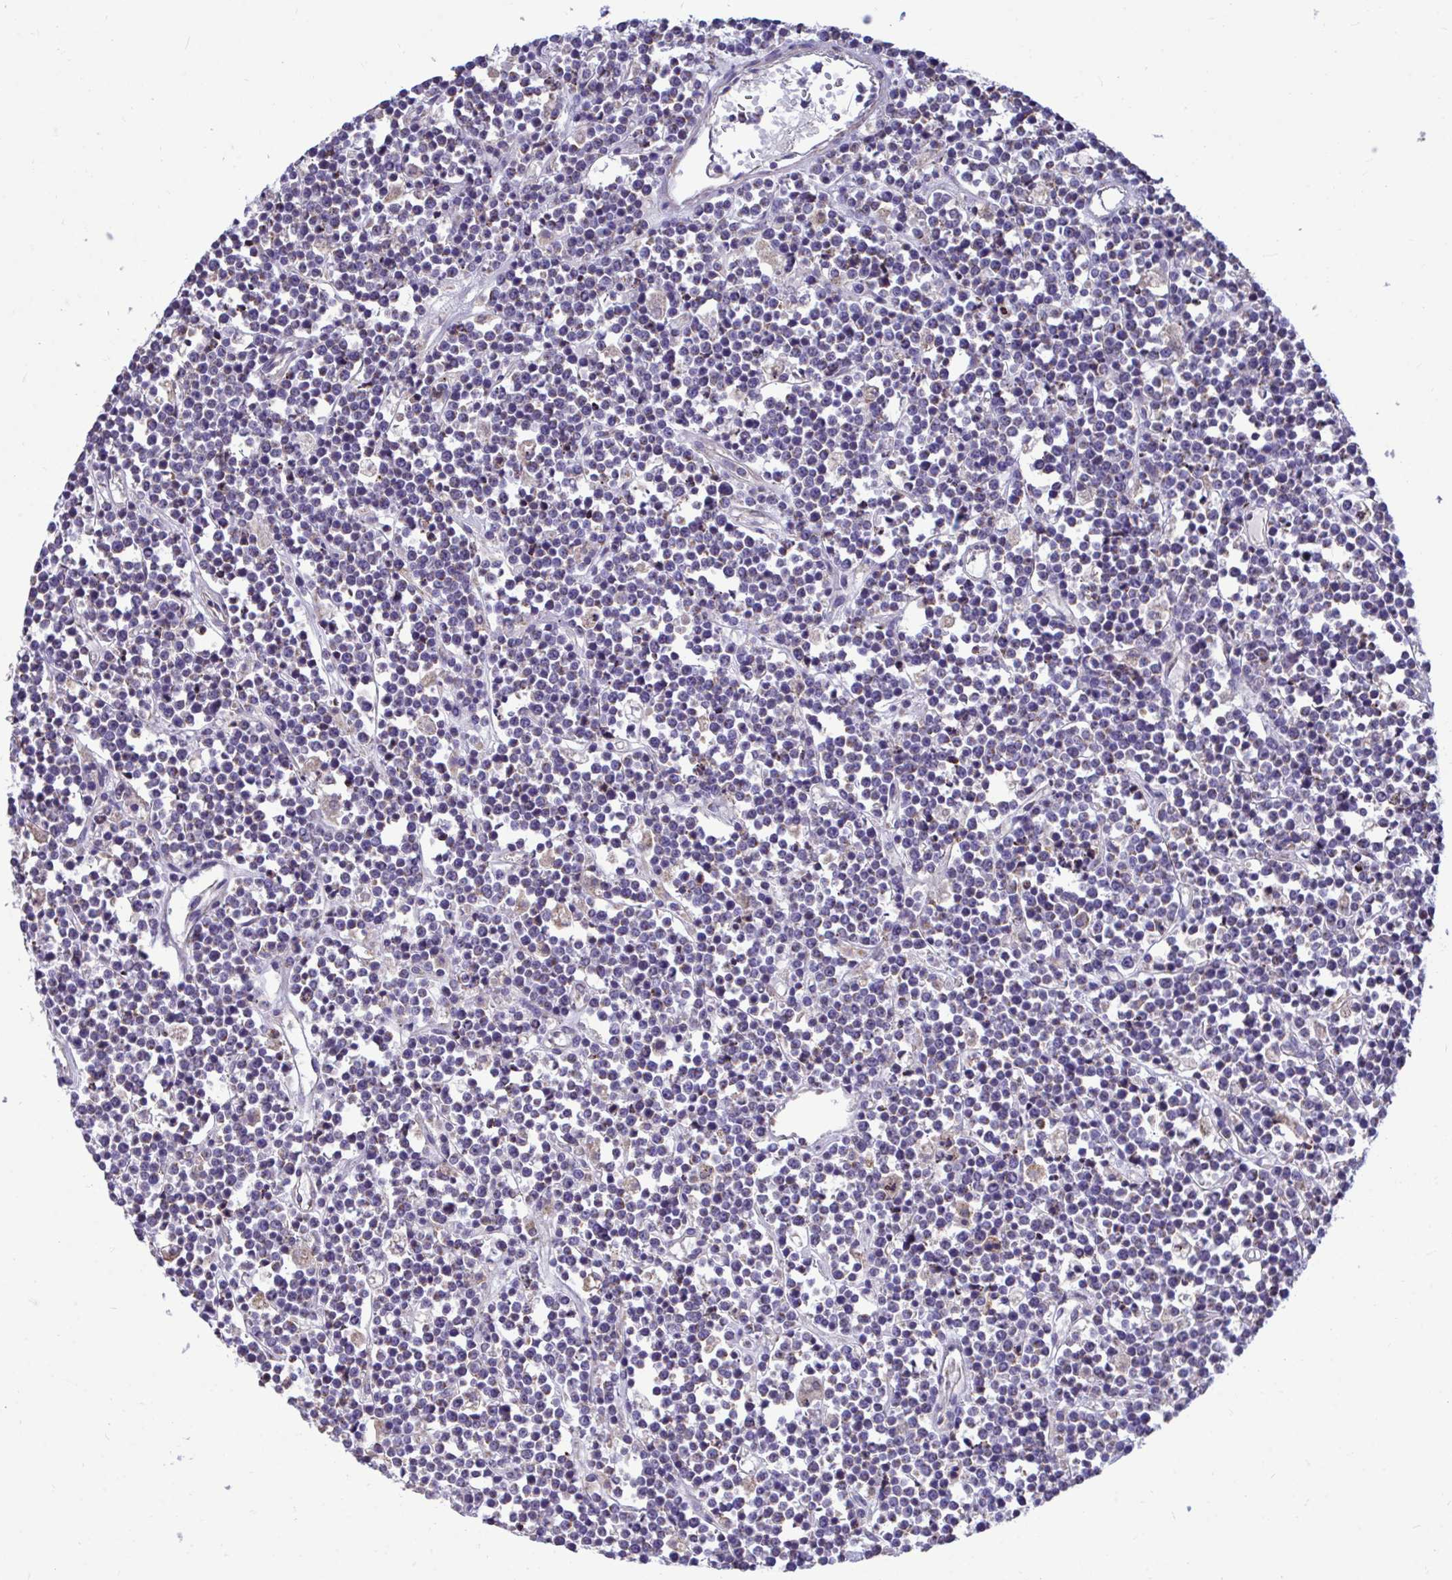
{"staining": {"intensity": "weak", "quantity": "<25%", "location": "cytoplasmic/membranous"}, "tissue": "lymphoma", "cell_type": "Tumor cells", "image_type": "cancer", "snomed": [{"axis": "morphology", "description": "Malignant lymphoma, non-Hodgkin's type, High grade"}, {"axis": "topography", "description": "Ovary"}], "caption": "Tumor cells show no significant protein staining in high-grade malignant lymphoma, non-Hodgkin's type.", "gene": "SARS2", "patient": {"sex": "female", "age": 56}}